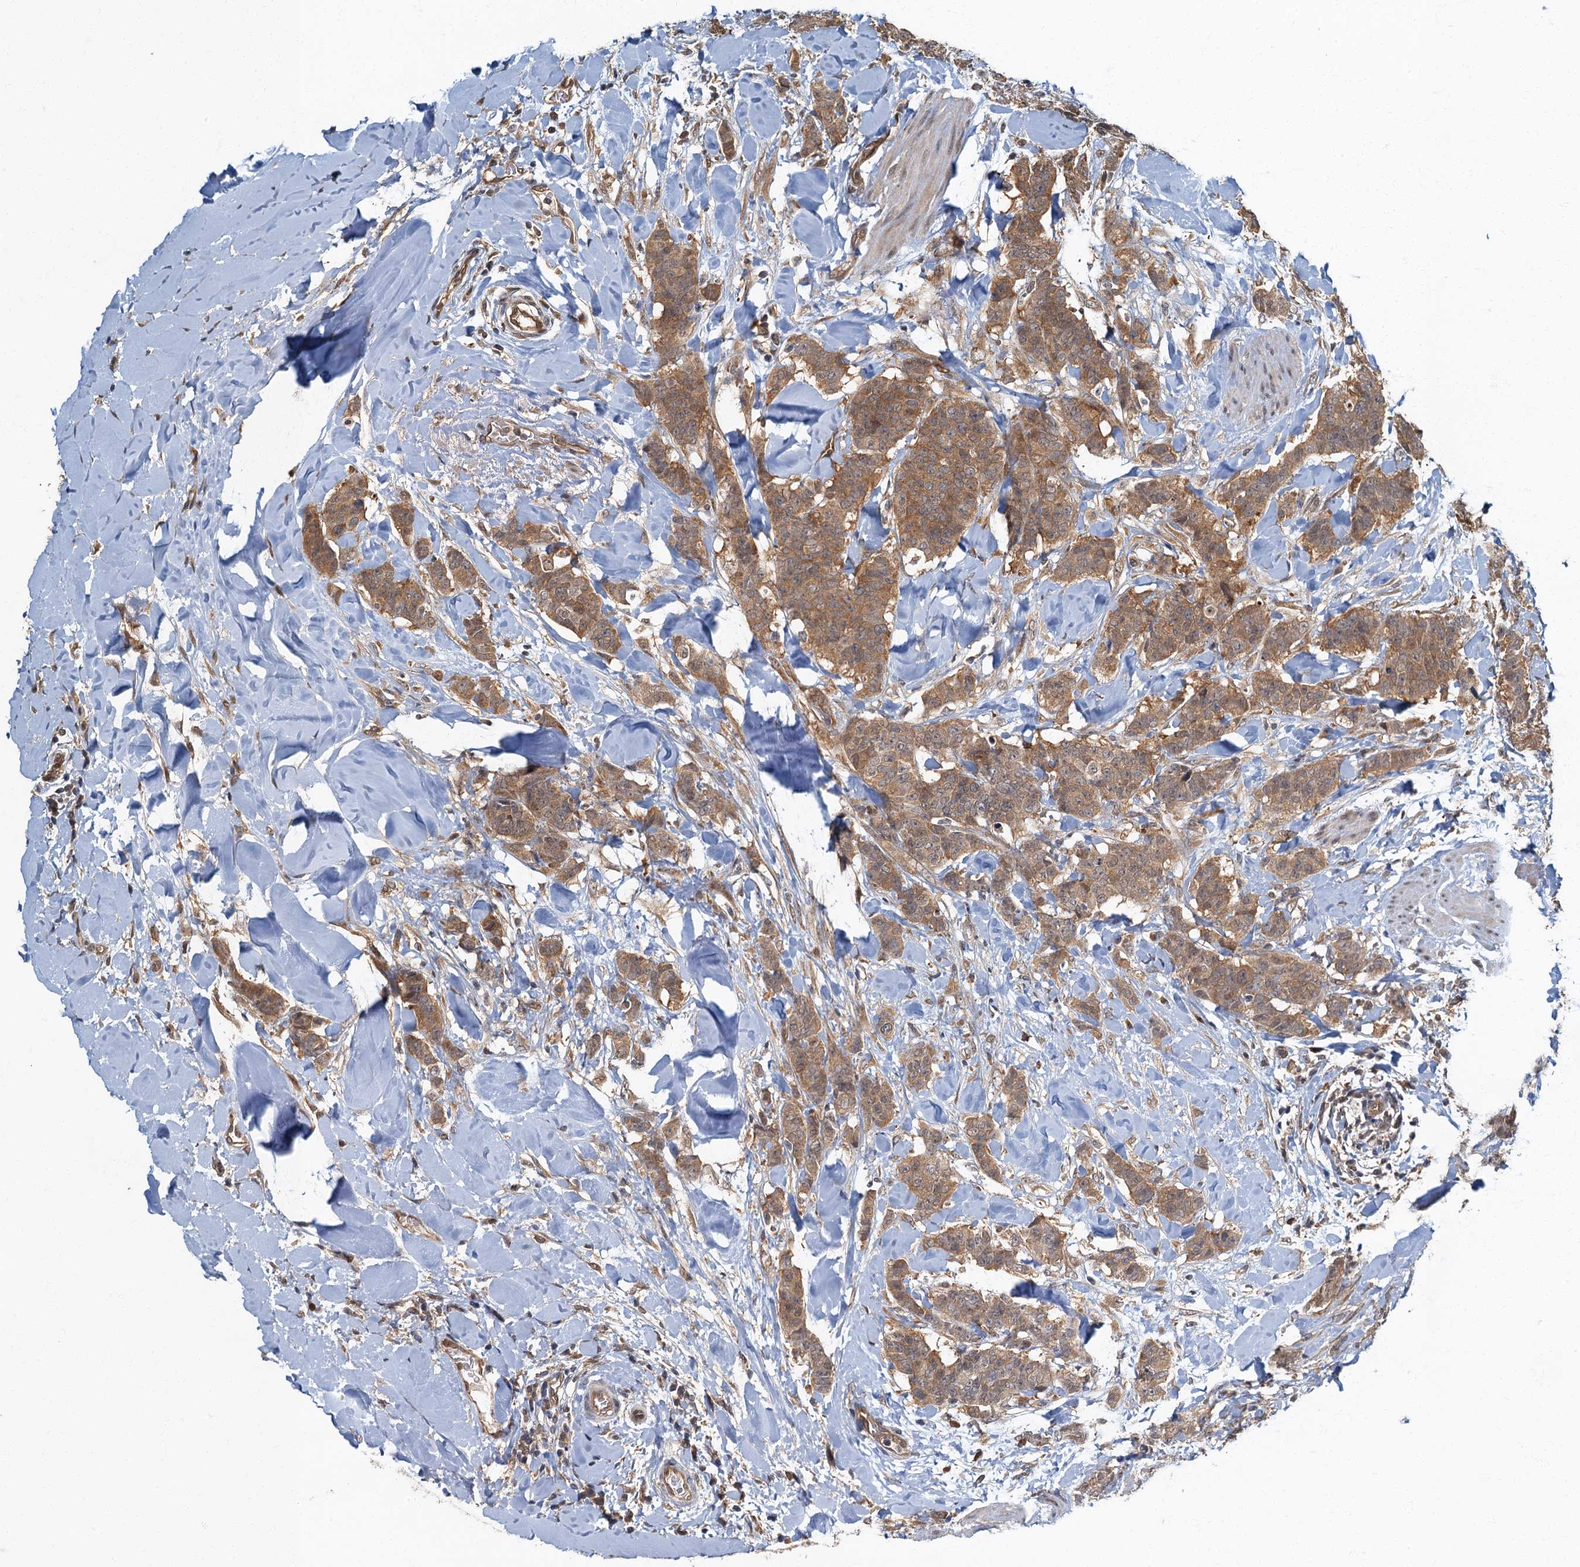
{"staining": {"intensity": "moderate", "quantity": ">75%", "location": "cytoplasmic/membranous"}, "tissue": "breast cancer", "cell_type": "Tumor cells", "image_type": "cancer", "snomed": [{"axis": "morphology", "description": "Duct carcinoma"}, {"axis": "topography", "description": "Breast"}], "caption": "A brown stain shows moderate cytoplasmic/membranous expression of a protein in breast cancer (invasive ductal carcinoma) tumor cells. The staining is performed using DAB (3,3'-diaminobenzidine) brown chromogen to label protein expression. The nuclei are counter-stained blue using hematoxylin.", "gene": "TBCK", "patient": {"sex": "female", "age": 40}}